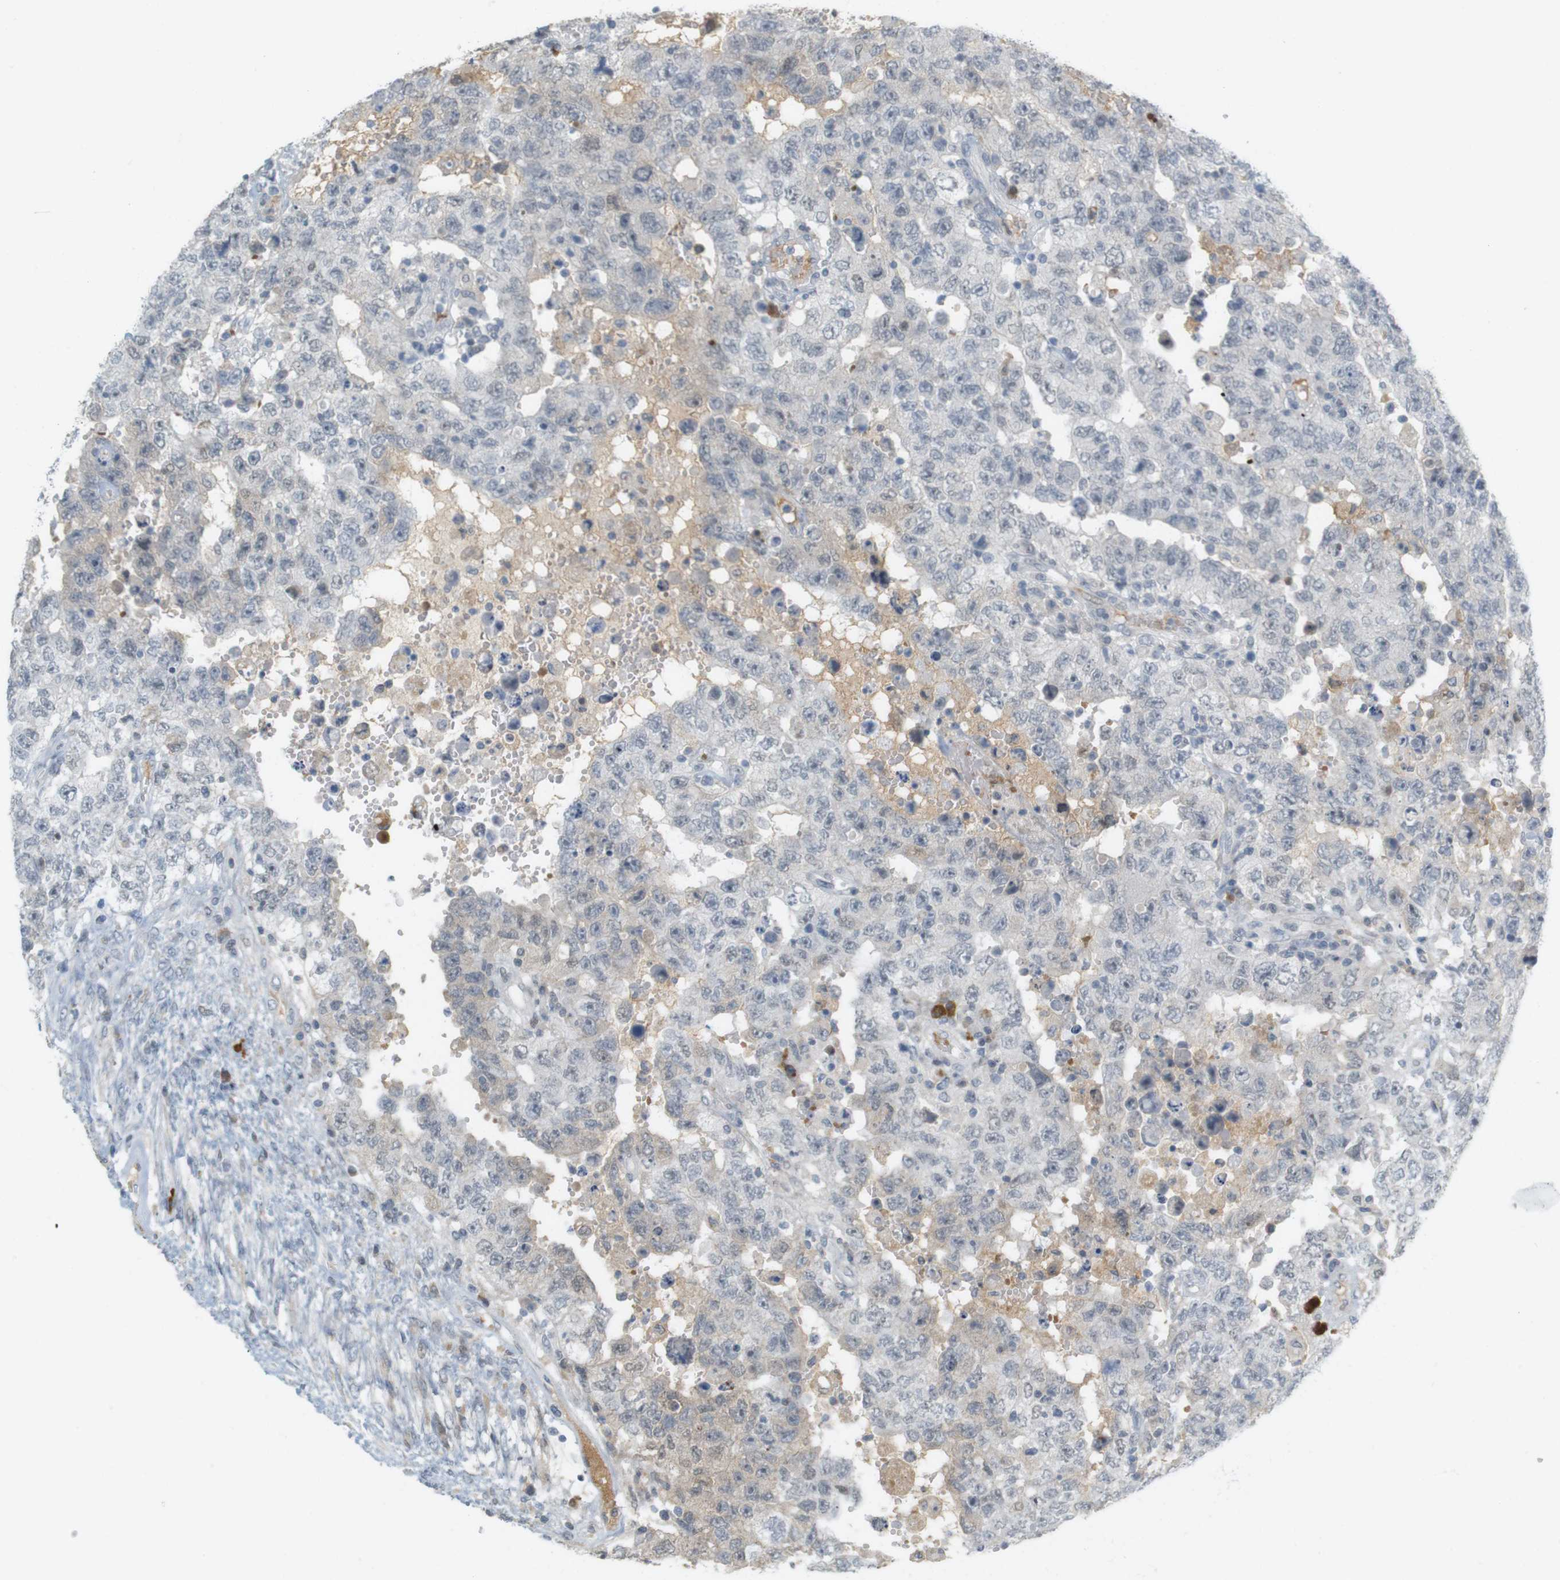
{"staining": {"intensity": "negative", "quantity": "none", "location": "none"}, "tissue": "testis cancer", "cell_type": "Tumor cells", "image_type": "cancer", "snomed": [{"axis": "morphology", "description": "Carcinoma, Embryonal, NOS"}, {"axis": "topography", "description": "Testis"}], "caption": "Testis embryonal carcinoma stained for a protein using IHC shows no staining tumor cells.", "gene": "DMC1", "patient": {"sex": "male", "age": 26}}